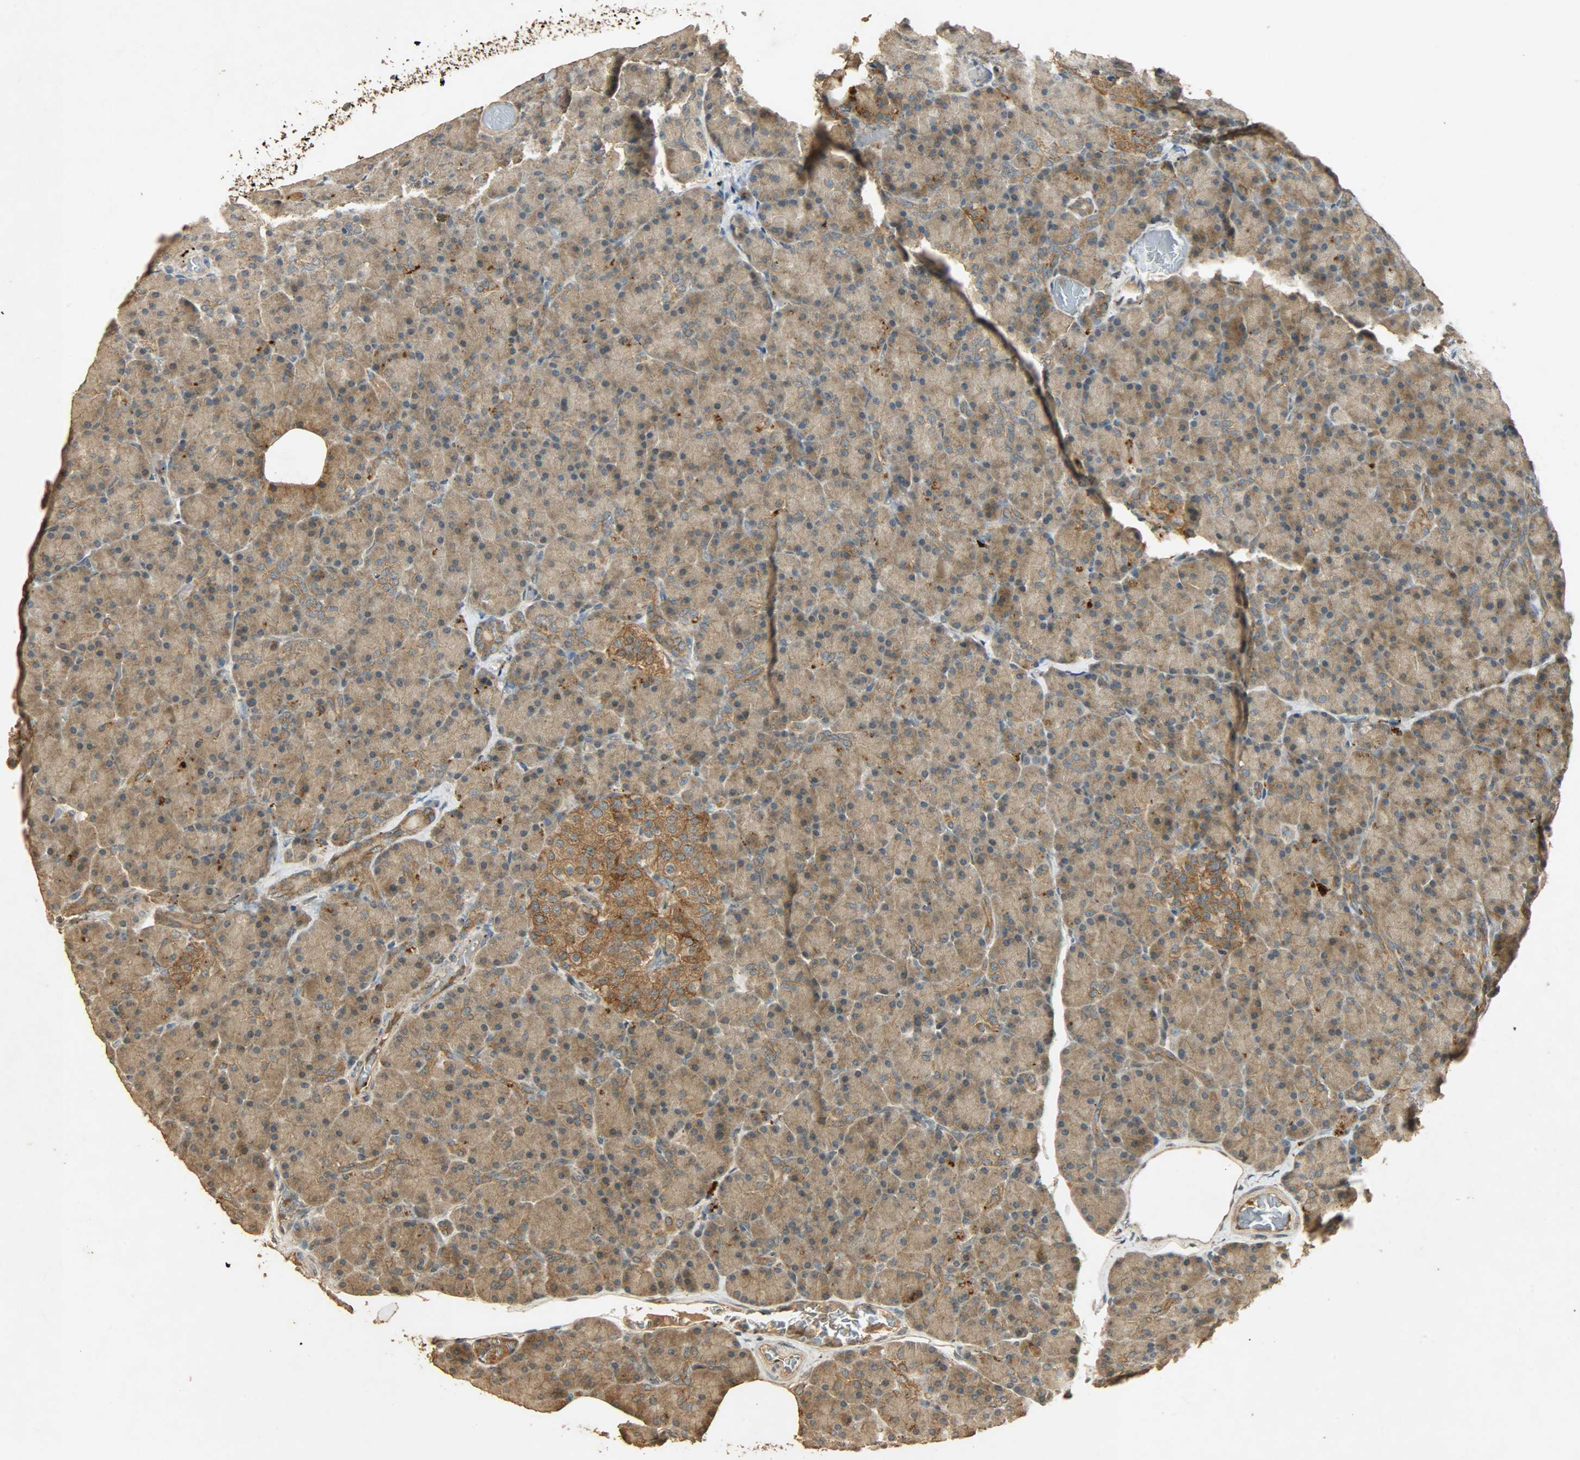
{"staining": {"intensity": "moderate", "quantity": ">75%", "location": "cytoplasmic/membranous"}, "tissue": "pancreas", "cell_type": "Exocrine glandular cells", "image_type": "normal", "snomed": [{"axis": "morphology", "description": "Normal tissue, NOS"}, {"axis": "topography", "description": "Pancreas"}], "caption": "Immunohistochemistry (IHC) (DAB (3,3'-diaminobenzidine)) staining of unremarkable pancreas demonstrates moderate cytoplasmic/membranous protein expression in about >75% of exocrine glandular cells. (DAB IHC with brightfield microscopy, high magnification).", "gene": "ATP2B1", "patient": {"sex": "female", "age": 43}}